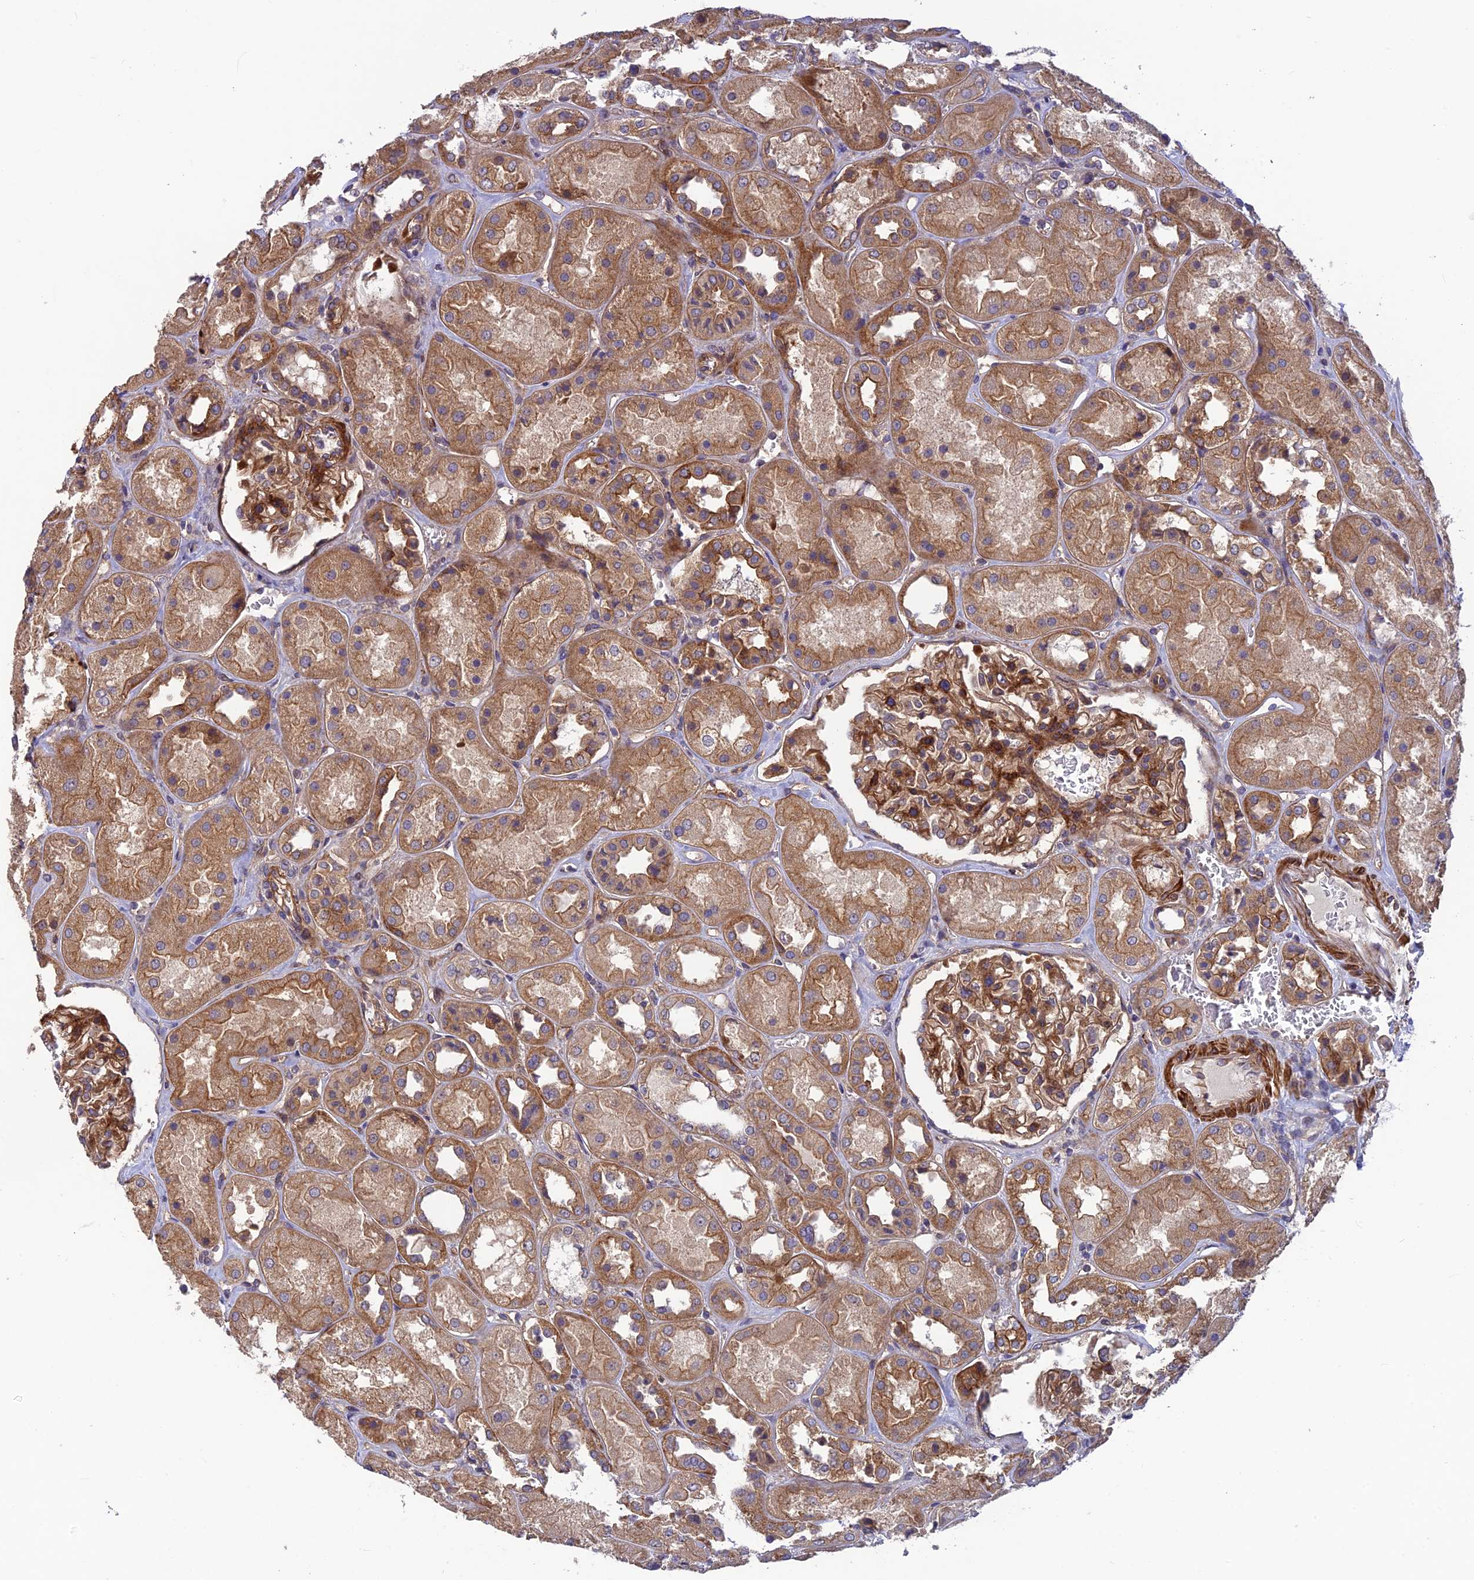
{"staining": {"intensity": "strong", "quantity": "25%-75%", "location": "cytoplasmic/membranous"}, "tissue": "kidney", "cell_type": "Cells in glomeruli", "image_type": "normal", "snomed": [{"axis": "morphology", "description": "Normal tissue, NOS"}, {"axis": "topography", "description": "Kidney"}], "caption": "Immunohistochemistry (IHC) (DAB) staining of normal human kidney displays strong cytoplasmic/membranous protein staining in approximately 25%-75% of cells in glomeruli. The protein of interest is stained brown, and the nuclei are stained in blue (DAB (3,3'-diaminobenzidine) IHC with brightfield microscopy, high magnification).", "gene": "ADAMTS15", "patient": {"sex": "male", "age": 70}}